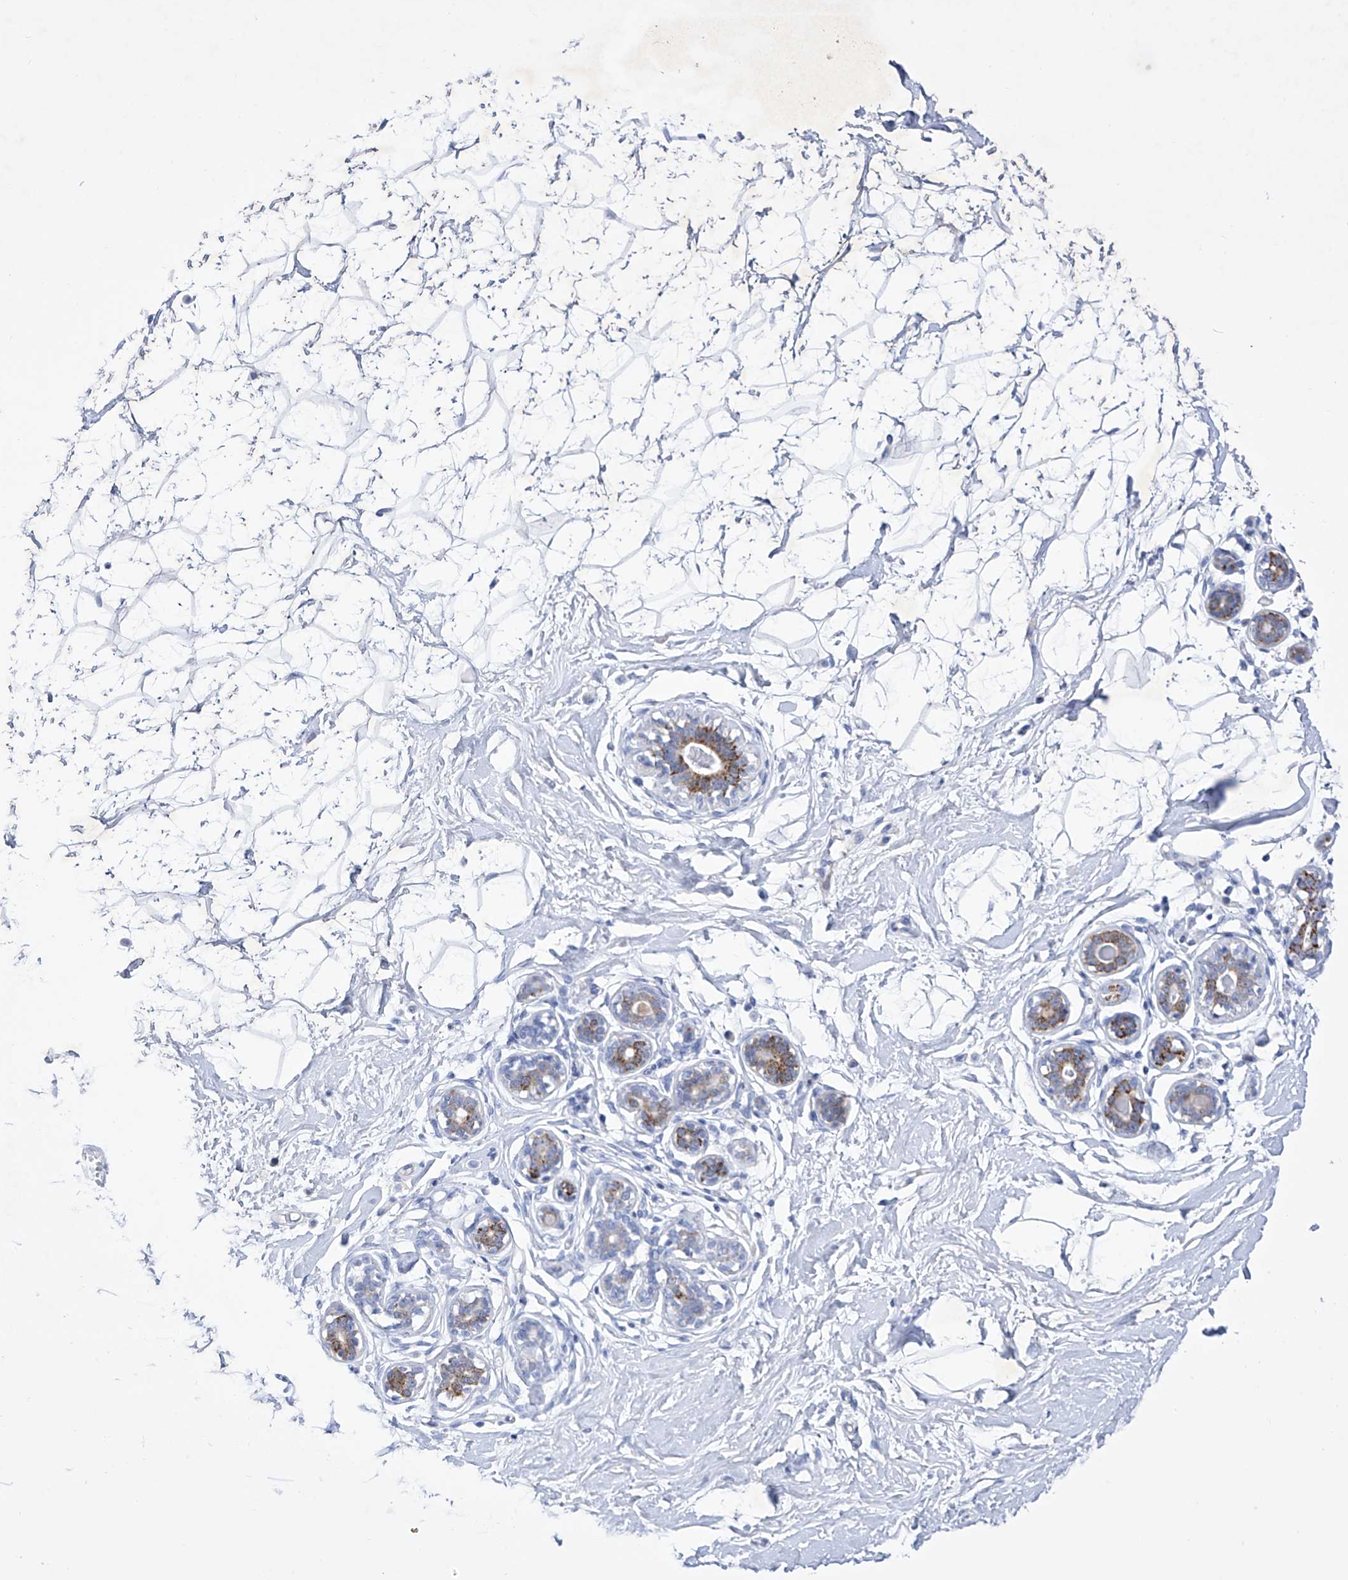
{"staining": {"intensity": "negative", "quantity": "none", "location": "none"}, "tissue": "breast", "cell_type": "Adipocytes", "image_type": "normal", "snomed": [{"axis": "morphology", "description": "Normal tissue, NOS"}, {"axis": "morphology", "description": "Adenoma, NOS"}, {"axis": "topography", "description": "Breast"}], "caption": "High magnification brightfield microscopy of unremarkable breast stained with DAB (3,3'-diaminobenzidine) (brown) and counterstained with hematoxylin (blue): adipocytes show no significant staining. The staining was performed using DAB to visualize the protein expression in brown, while the nuclei were stained in blue with hematoxylin (Magnification: 20x).", "gene": "C1orf87", "patient": {"sex": "female", "age": 23}}